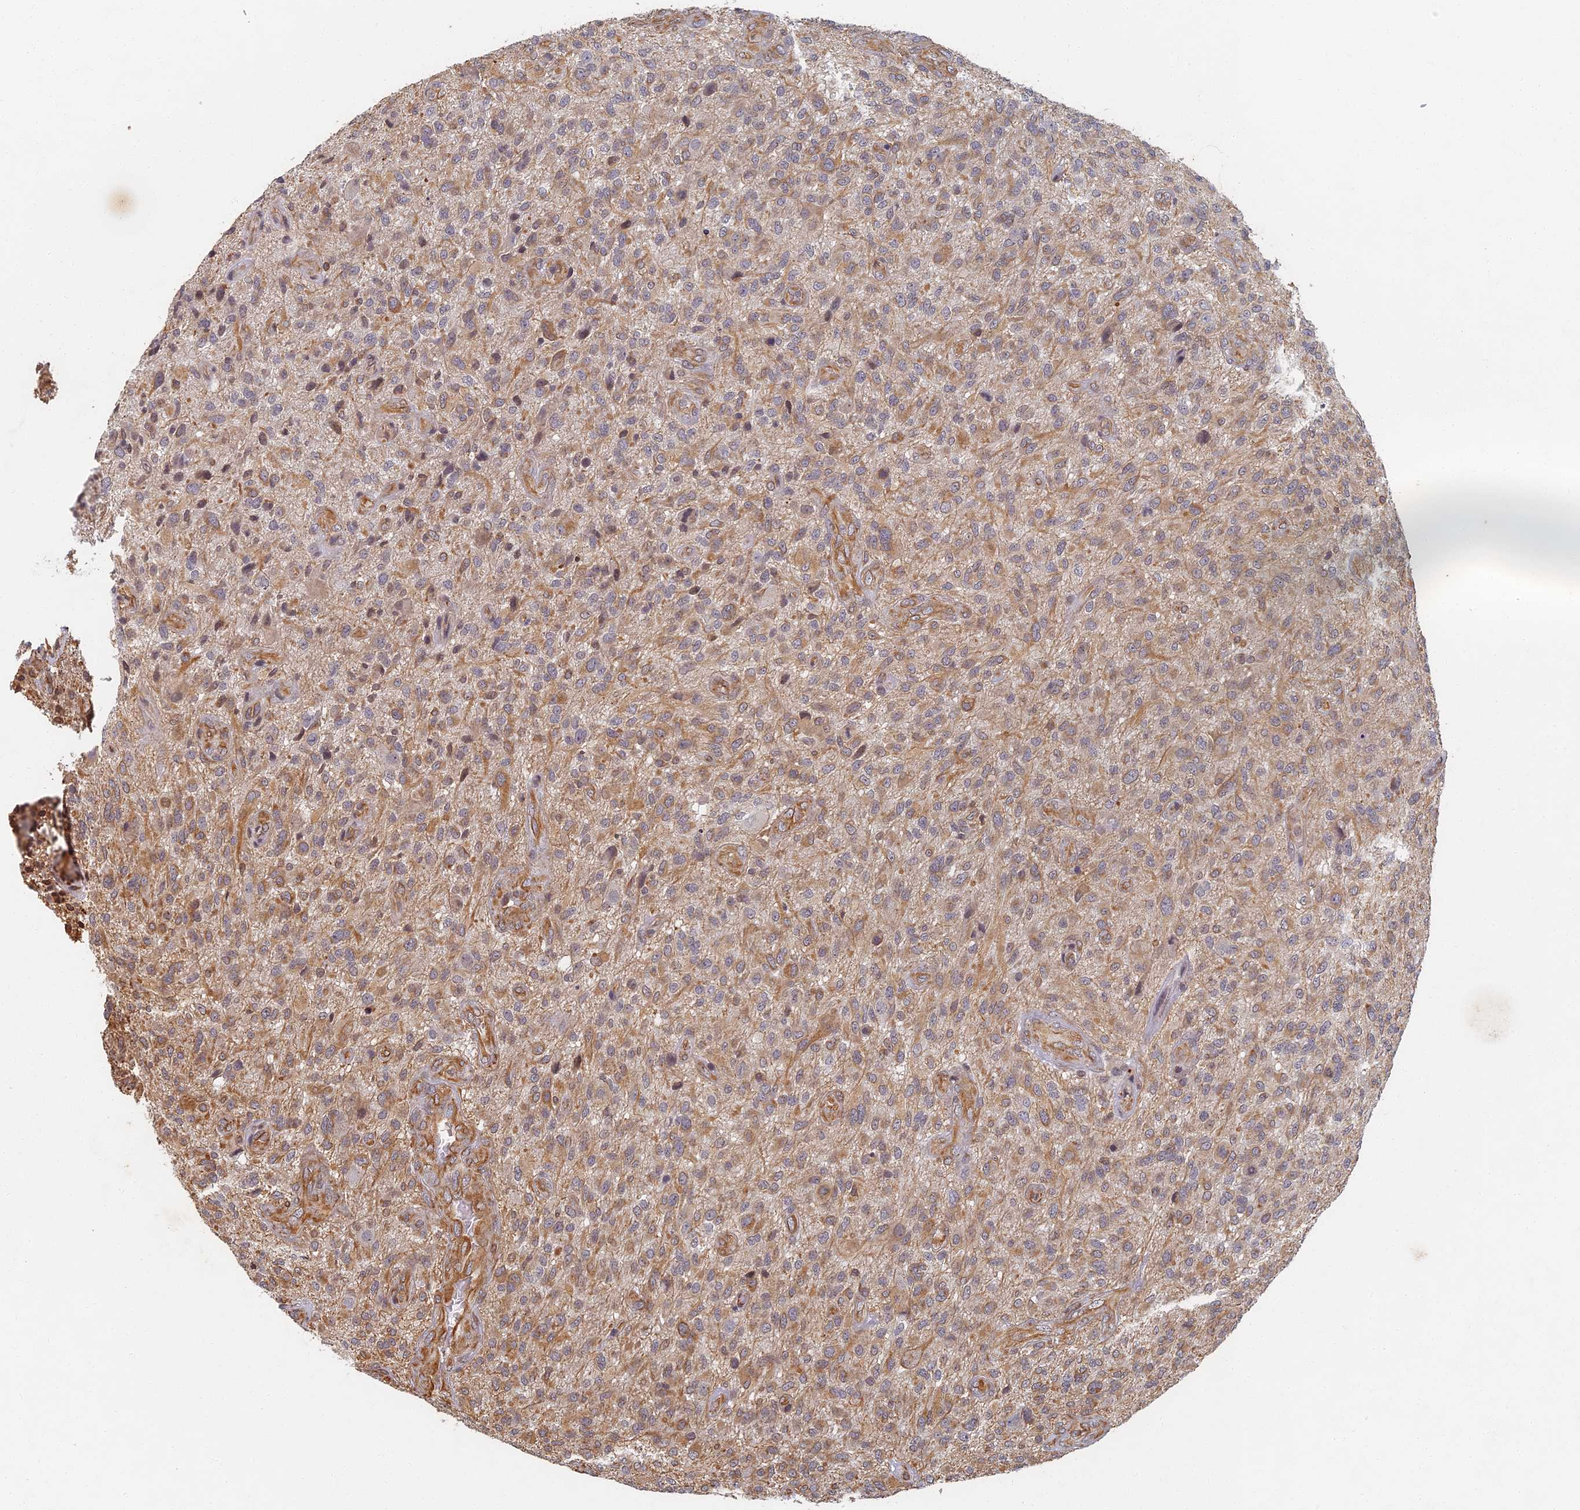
{"staining": {"intensity": "weak", "quantity": "25%-75%", "location": "cytoplasmic/membranous"}, "tissue": "glioma", "cell_type": "Tumor cells", "image_type": "cancer", "snomed": [{"axis": "morphology", "description": "Glioma, malignant, High grade"}, {"axis": "topography", "description": "Brain"}], "caption": "Glioma stained with DAB (3,3'-diaminobenzidine) immunohistochemistry (IHC) reveals low levels of weak cytoplasmic/membranous staining in about 25%-75% of tumor cells.", "gene": "ABCB10", "patient": {"sex": "male", "age": 47}}